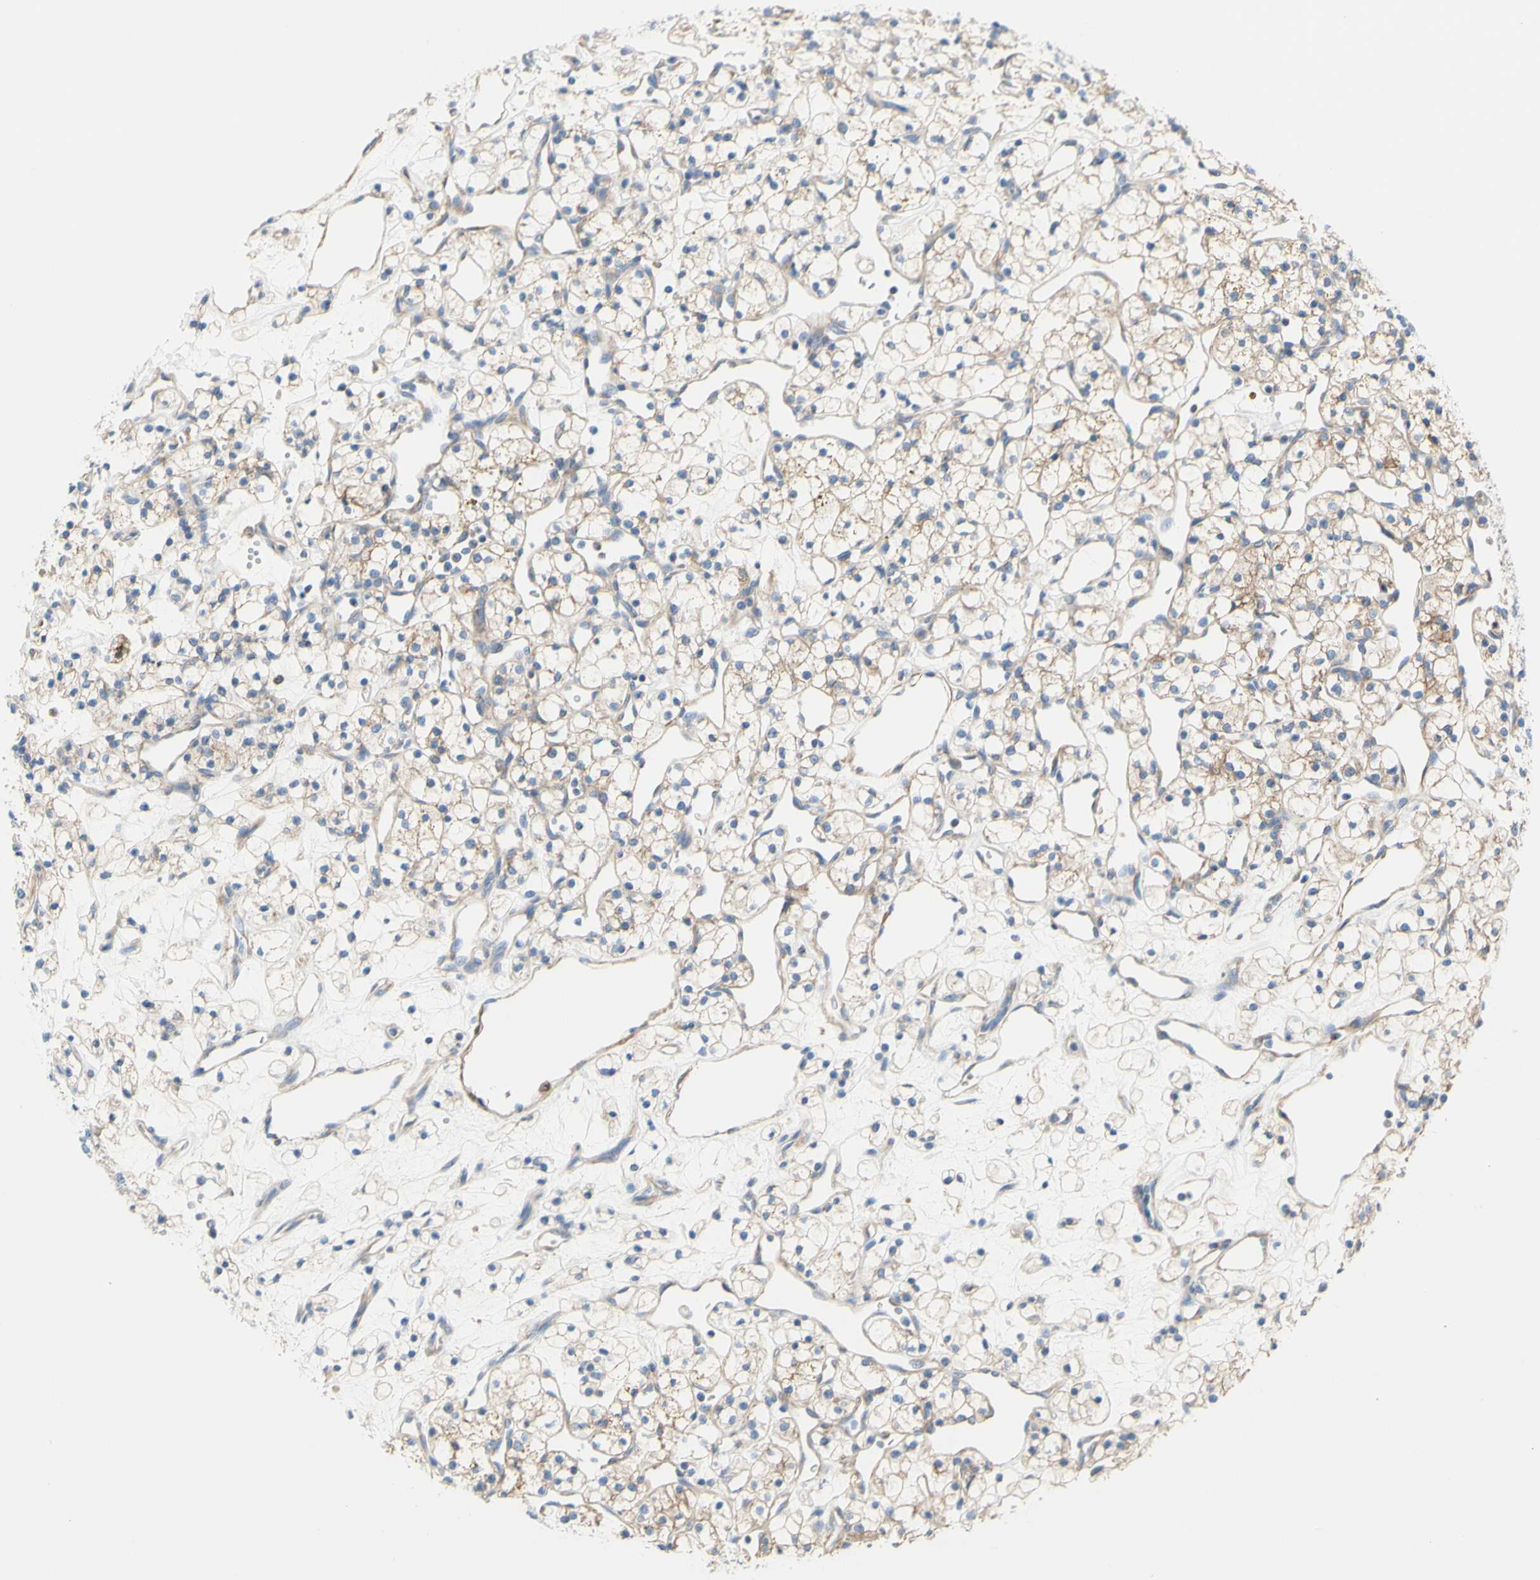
{"staining": {"intensity": "weak", "quantity": "<25%", "location": "cytoplasmic/membranous"}, "tissue": "renal cancer", "cell_type": "Tumor cells", "image_type": "cancer", "snomed": [{"axis": "morphology", "description": "Adenocarcinoma, NOS"}, {"axis": "topography", "description": "Kidney"}], "caption": "The IHC image has no significant staining in tumor cells of renal cancer (adenocarcinoma) tissue.", "gene": "RETREG2", "patient": {"sex": "female", "age": 60}}